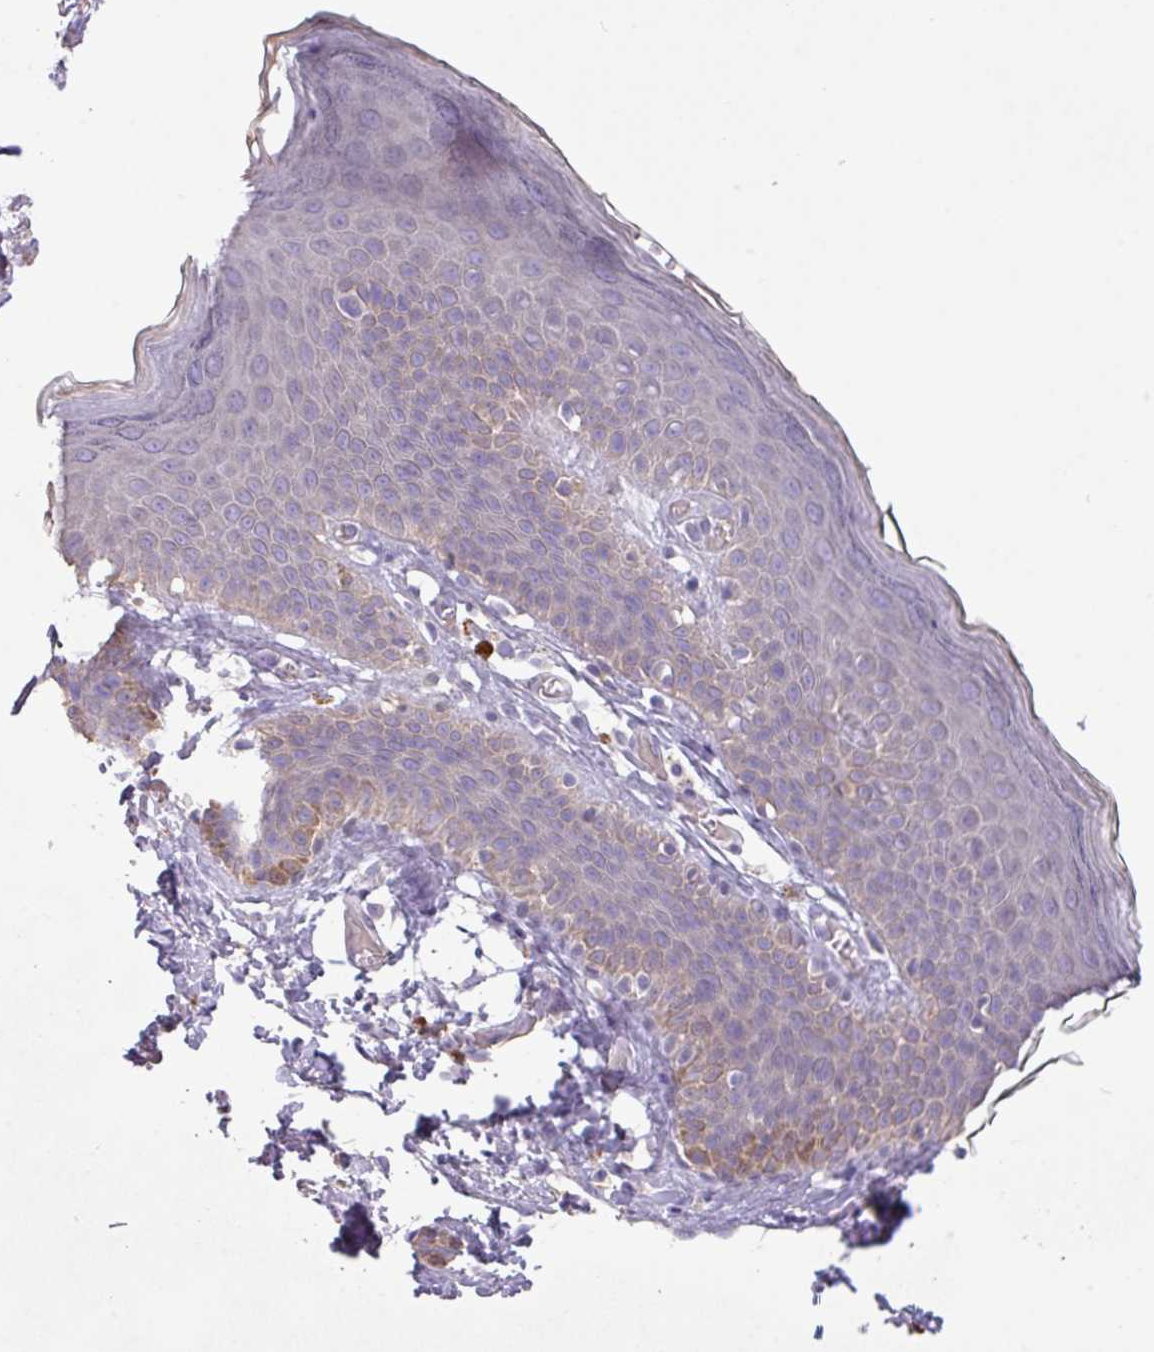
{"staining": {"intensity": "negative", "quantity": "none", "location": "none"}, "tissue": "skin", "cell_type": "Epidermal cells", "image_type": "normal", "snomed": [{"axis": "morphology", "description": "Normal tissue, NOS"}, {"axis": "topography", "description": "Anal"}], "caption": "Histopathology image shows no protein staining in epidermal cells of benign skin. Nuclei are stained in blue.", "gene": "PRADC1", "patient": {"sex": "female", "age": 40}}